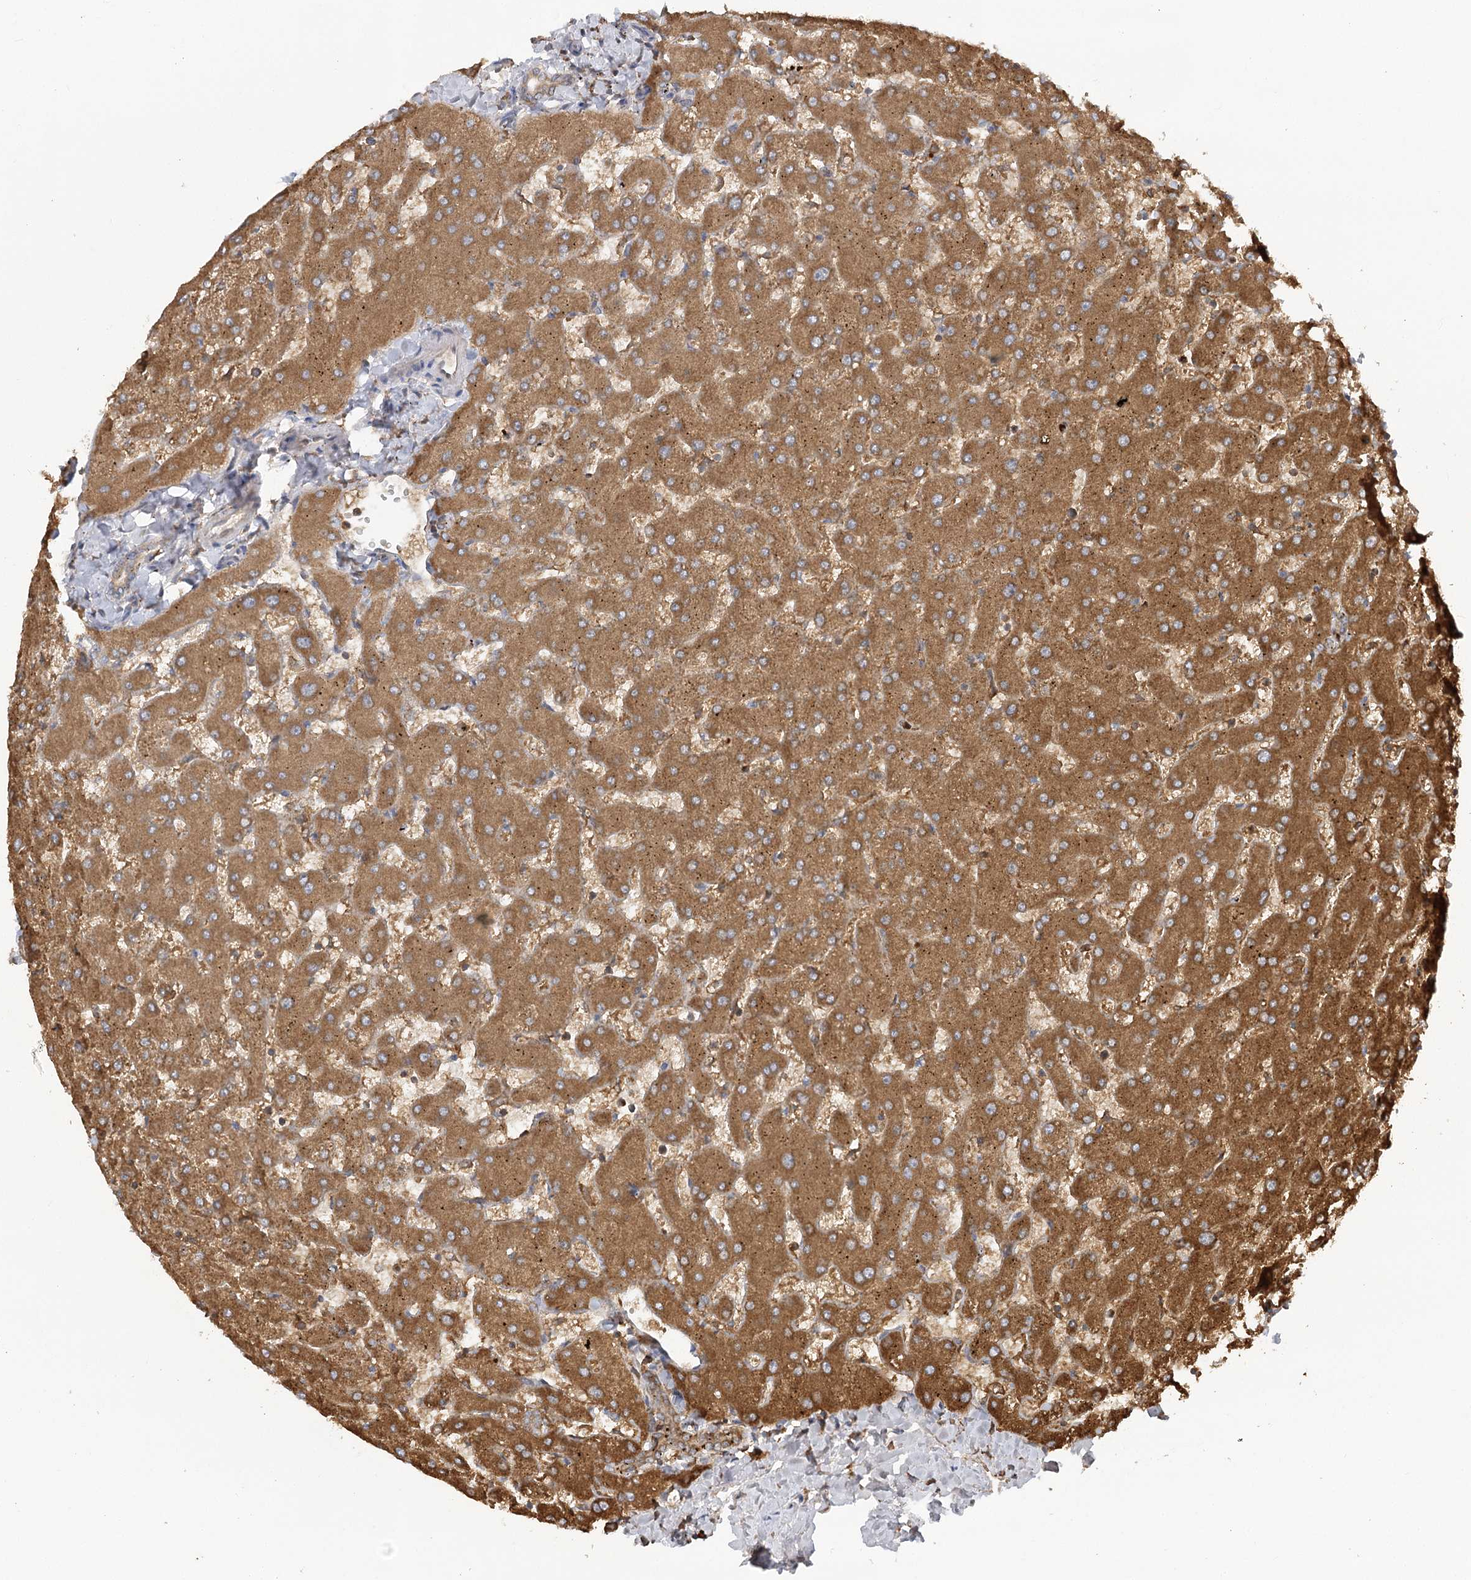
{"staining": {"intensity": "moderate", "quantity": ">75%", "location": "cytoplasmic/membranous"}, "tissue": "liver", "cell_type": "Cholangiocytes", "image_type": "normal", "snomed": [{"axis": "morphology", "description": "Normal tissue, NOS"}, {"axis": "topography", "description": "Liver"}], "caption": "An image of human liver stained for a protein shows moderate cytoplasmic/membranous brown staining in cholangiocytes.", "gene": "ACAP2", "patient": {"sex": "female", "age": 63}}